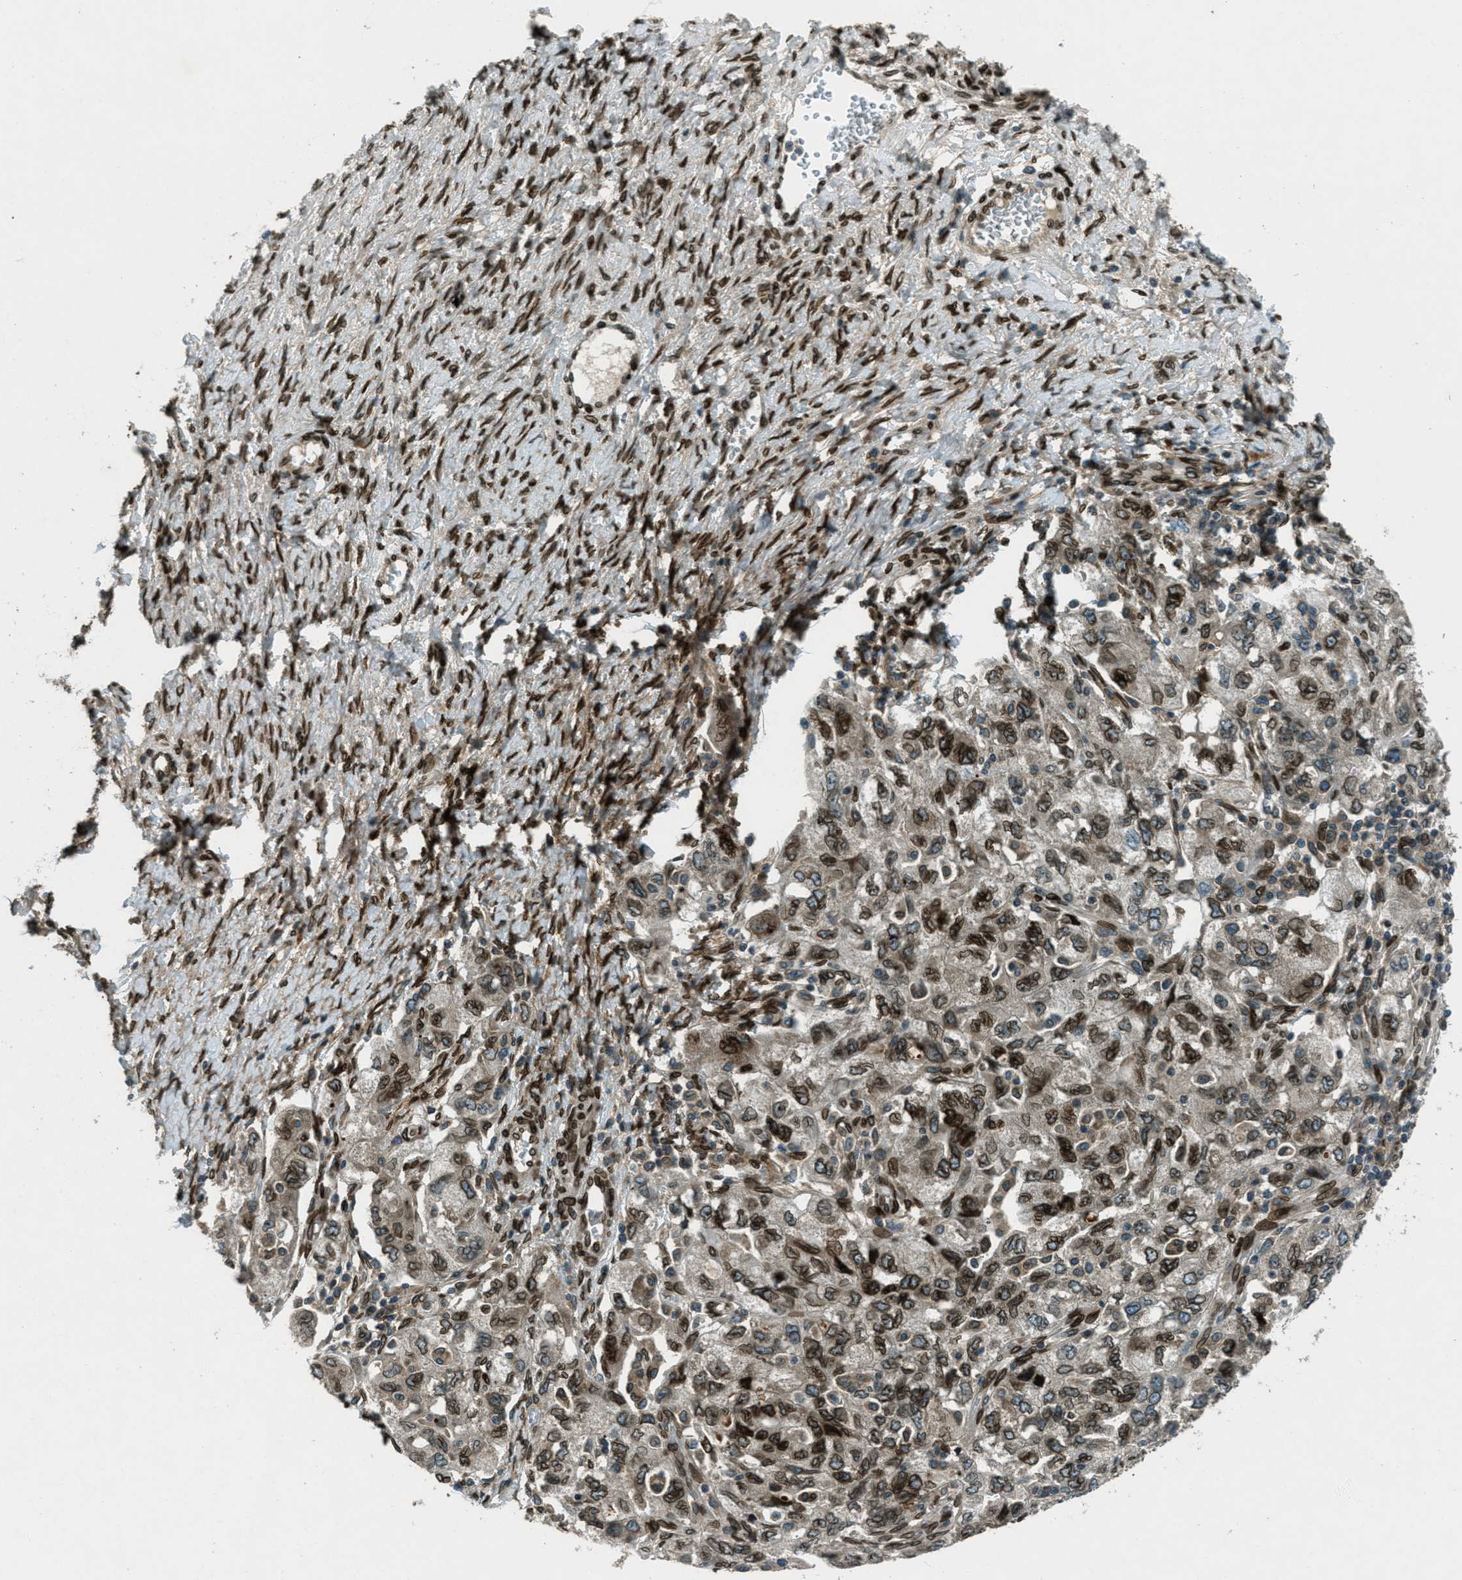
{"staining": {"intensity": "moderate", "quantity": ">75%", "location": "cytoplasmic/membranous,nuclear"}, "tissue": "ovarian cancer", "cell_type": "Tumor cells", "image_type": "cancer", "snomed": [{"axis": "morphology", "description": "Carcinoma, NOS"}, {"axis": "morphology", "description": "Cystadenocarcinoma, serous, NOS"}, {"axis": "topography", "description": "Ovary"}], "caption": "There is medium levels of moderate cytoplasmic/membranous and nuclear positivity in tumor cells of carcinoma (ovarian), as demonstrated by immunohistochemical staining (brown color).", "gene": "LEMD2", "patient": {"sex": "female", "age": 69}}